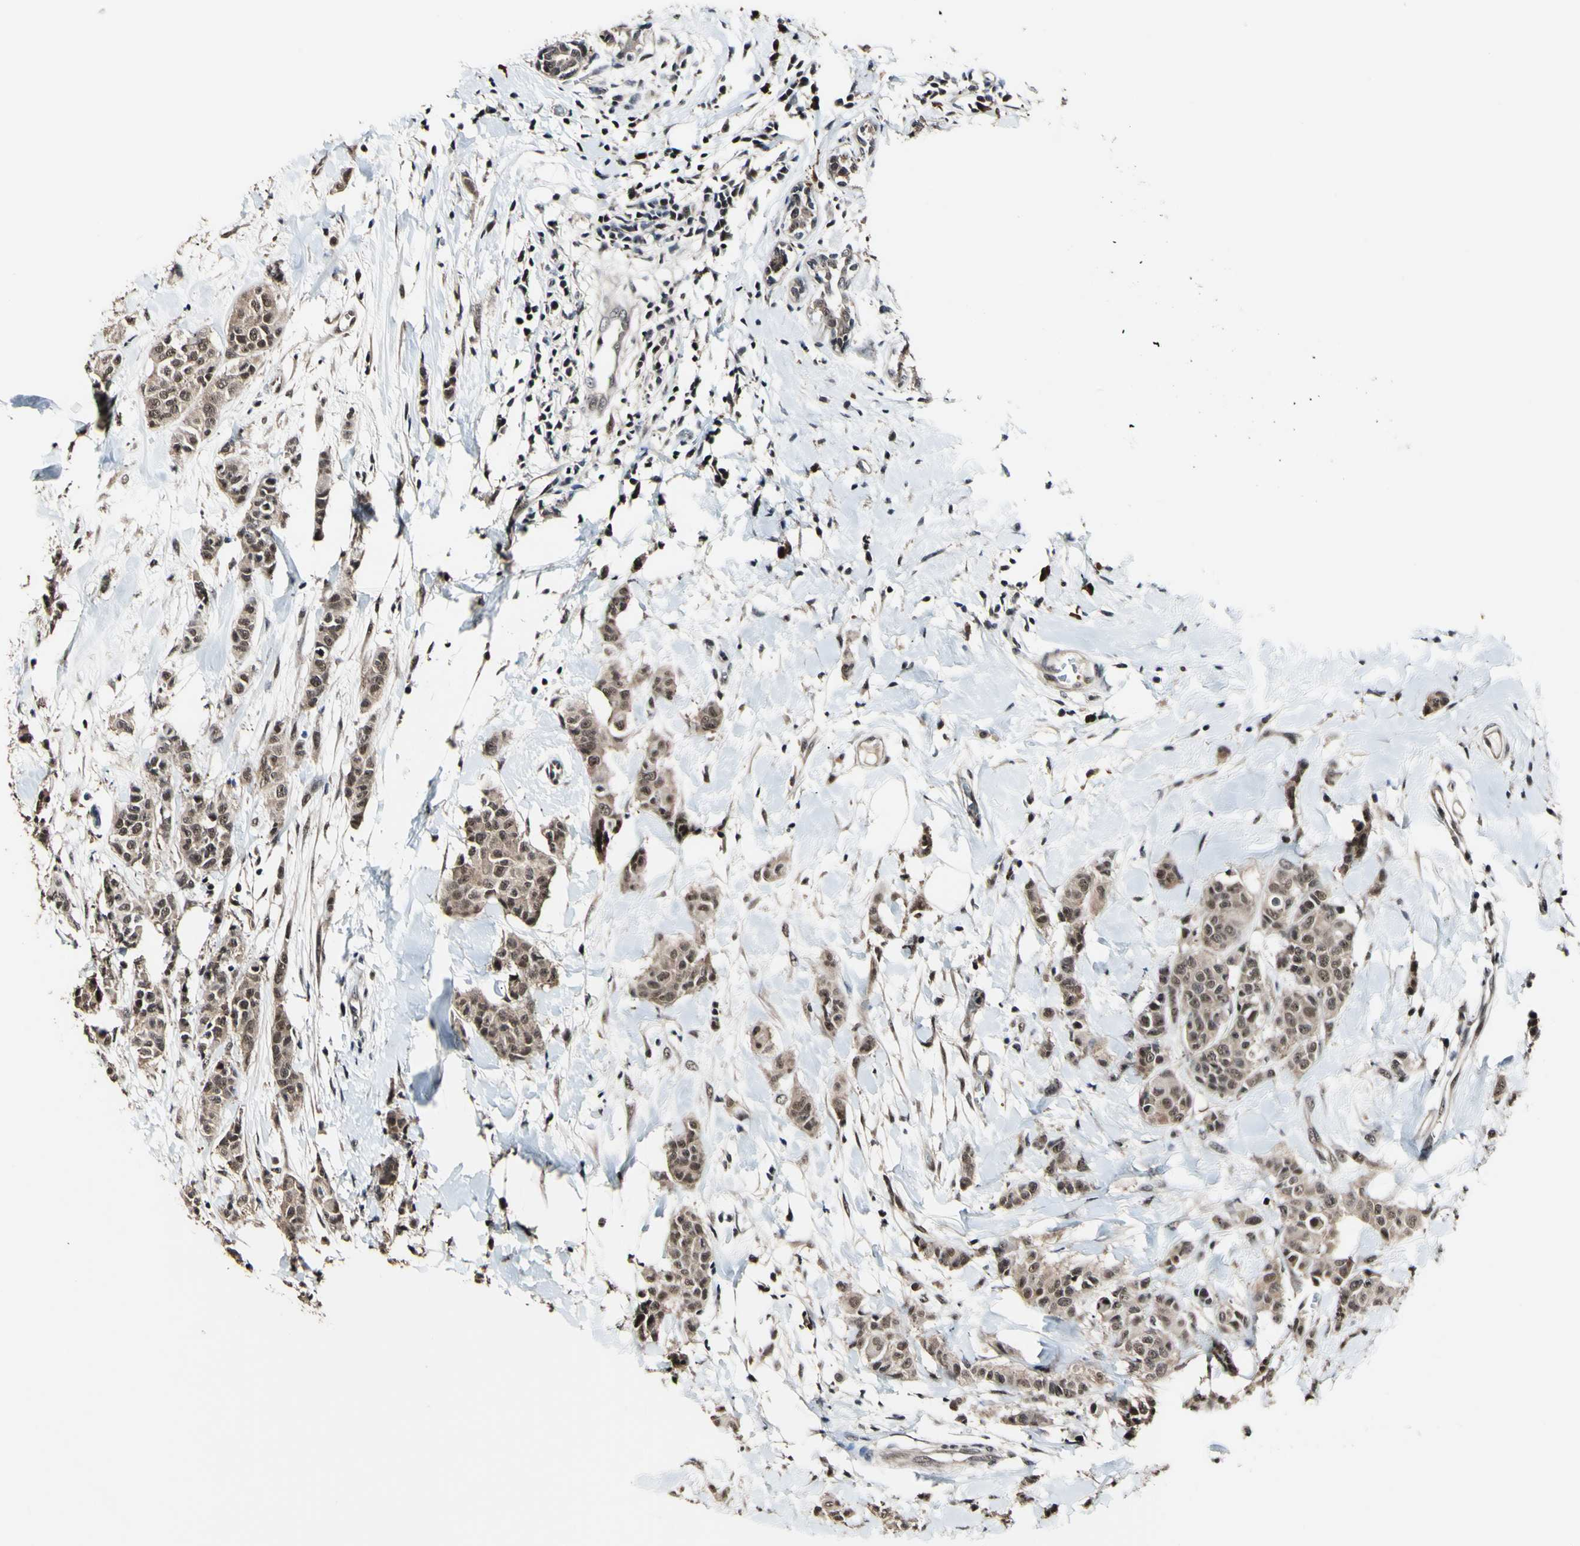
{"staining": {"intensity": "weak", "quantity": ">75%", "location": "cytoplasmic/membranous,nuclear"}, "tissue": "breast cancer", "cell_type": "Tumor cells", "image_type": "cancer", "snomed": [{"axis": "morphology", "description": "Normal tissue, NOS"}, {"axis": "morphology", "description": "Duct carcinoma"}, {"axis": "topography", "description": "Breast"}], "caption": "The histopathology image displays a brown stain indicating the presence of a protein in the cytoplasmic/membranous and nuclear of tumor cells in invasive ductal carcinoma (breast). (Stains: DAB in brown, nuclei in blue, Microscopy: brightfield microscopy at high magnification).", "gene": "PSMD10", "patient": {"sex": "female", "age": 40}}